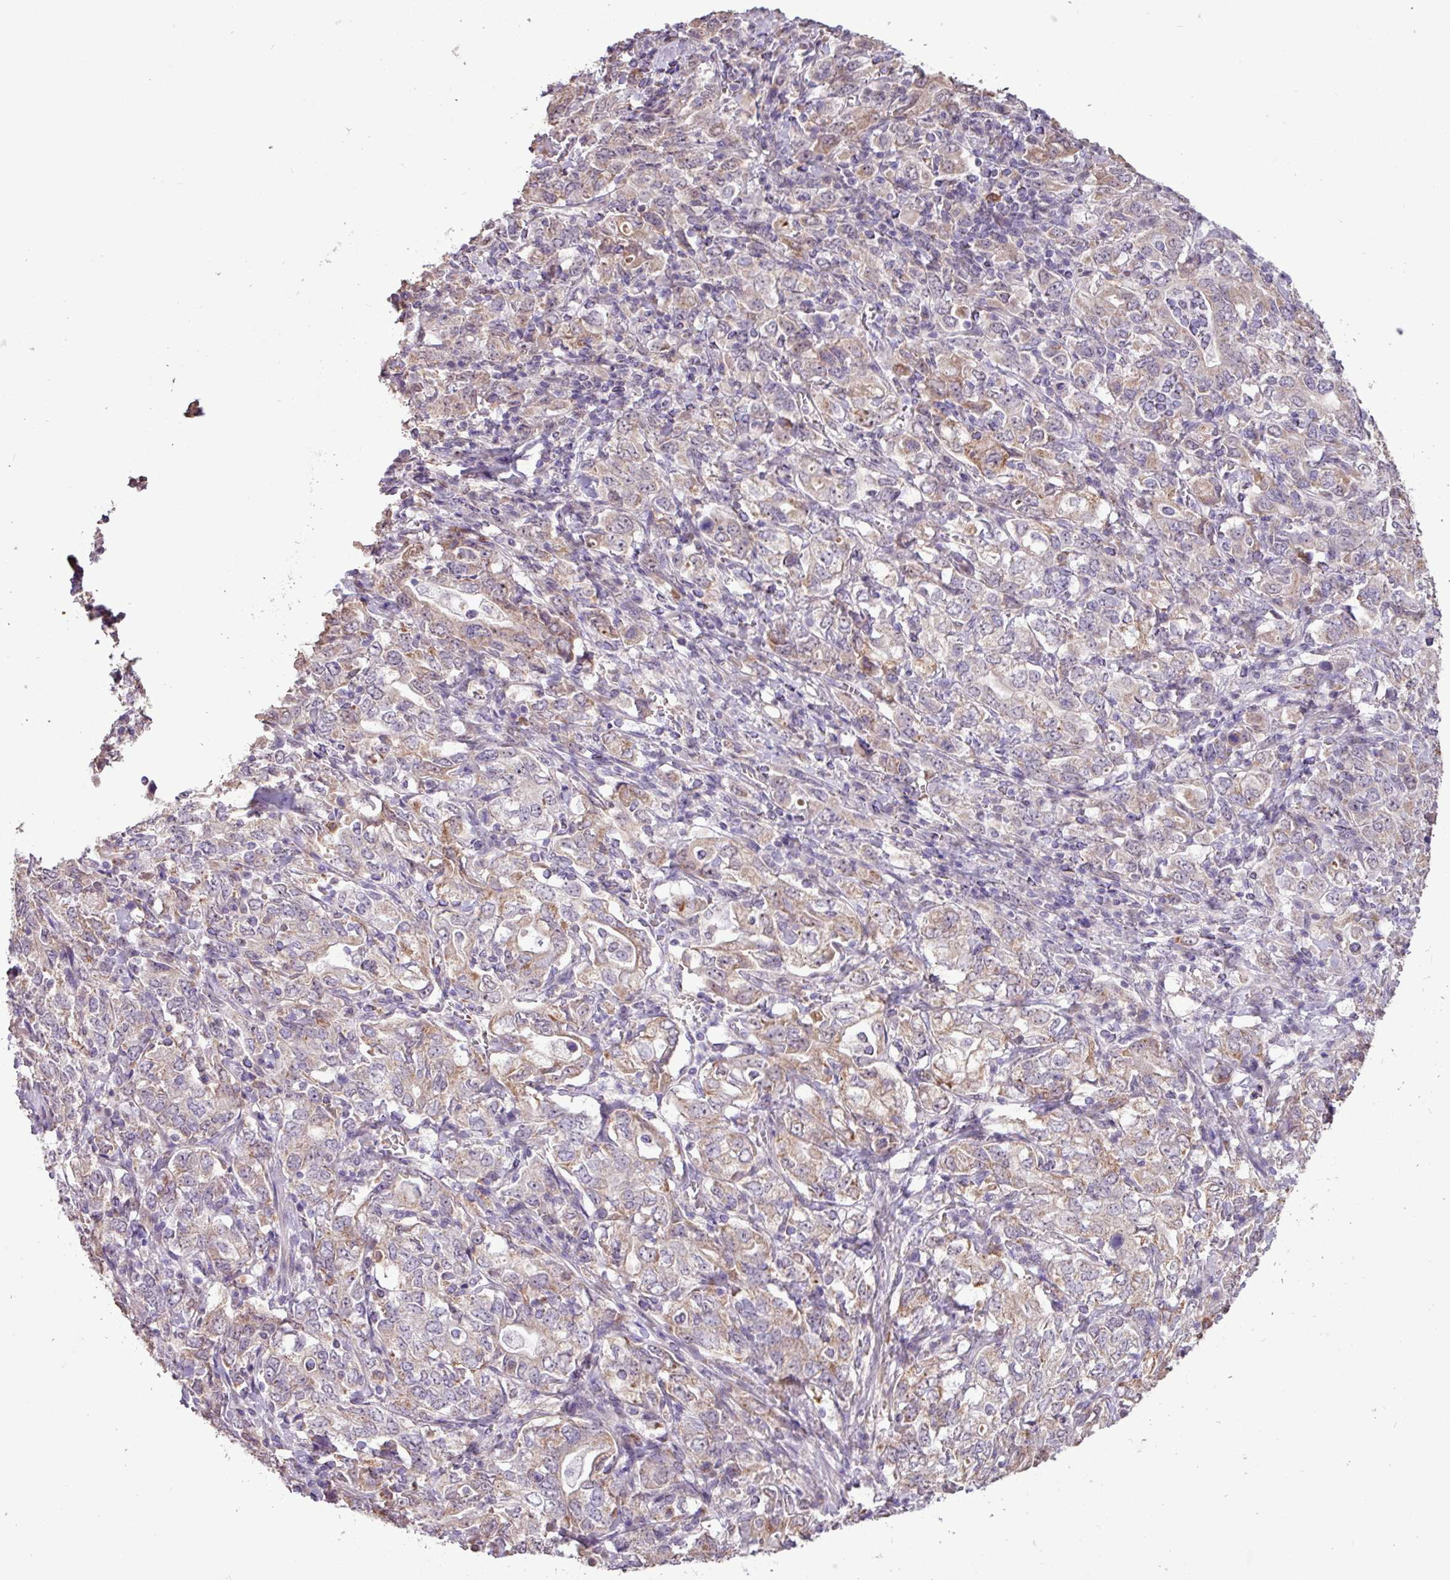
{"staining": {"intensity": "weak", "quantity": "<25%", "location": "cytoplasmic/membranous,nuclear"}, "tissue": "stomach cancer", "cell_type": "Tumor cells", "image_type": "cancer", "snomed": [{"axis": "morphology", "description": "Adenocarcinoma, NOS"}, {"axis": "topography", "description": "Stomach, upper"}, {"axis": "topography", "description": "Stomach"}], "caption": "Tumor cells are negative for protein expression in human stomach cancer (adenocarcinoma).", "gene": "L3MBTL3", "patient": {"sex": "male", "age": 62}}